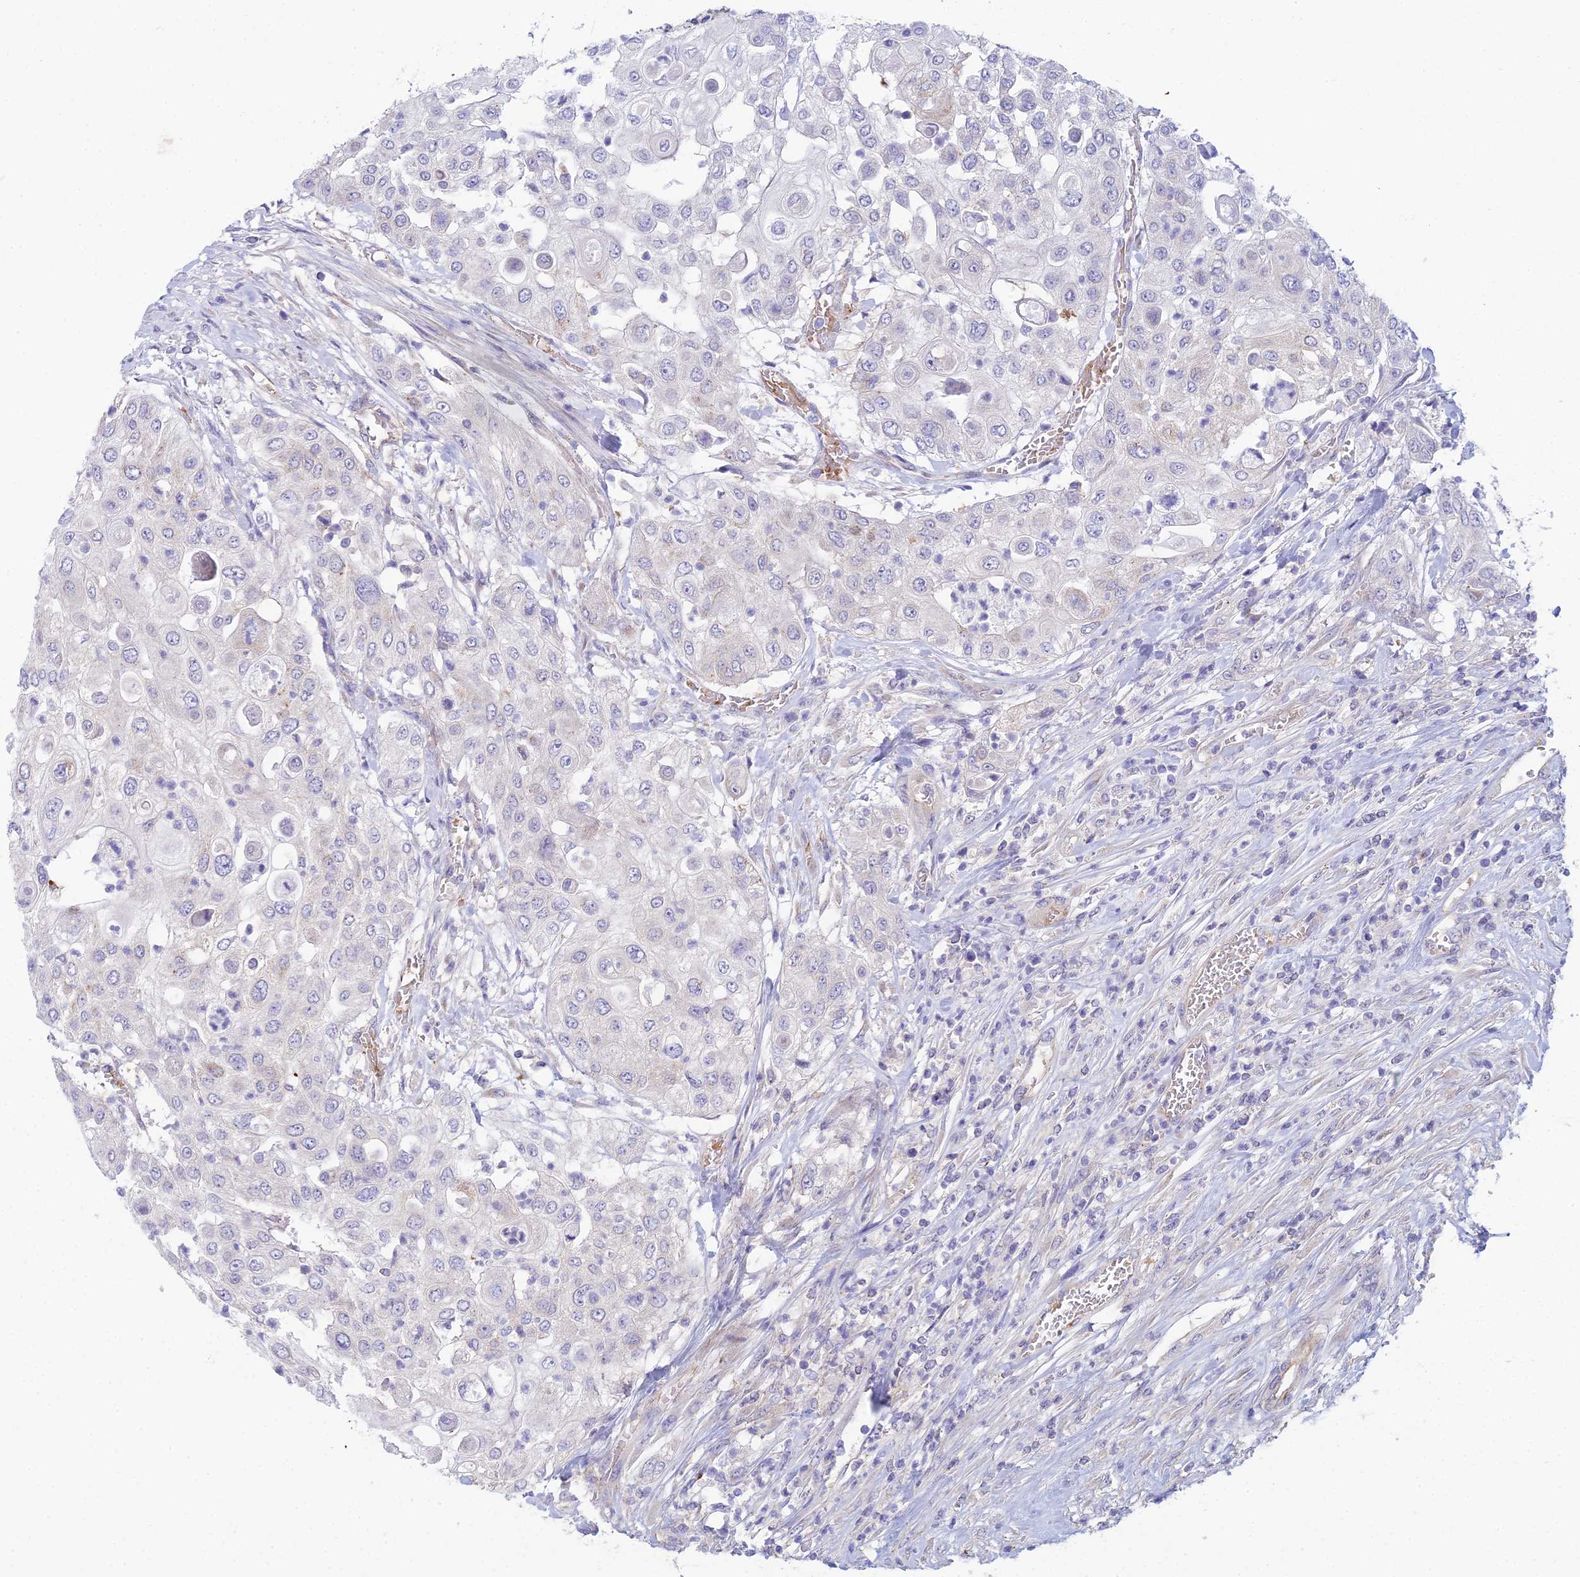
{"staining": {"intensity": "negative", "quantity": "none", "location": "none"}, "tissue": "urothelial cancer", "cell_type": "Tumor cells", "image_type": "cancer", "snomed": [{"axis": "morphology", "description": "Urothelial carcinoma, High grade"}, {"axis": "topography", "description": "Urinary bladder"}], "caption": "The photomicrograph exhibits no staining of tumor cells in high-grade urothelial carcinoma.", "gene": "ZNF564", "patient": {"sex": "female", "age": 79}}